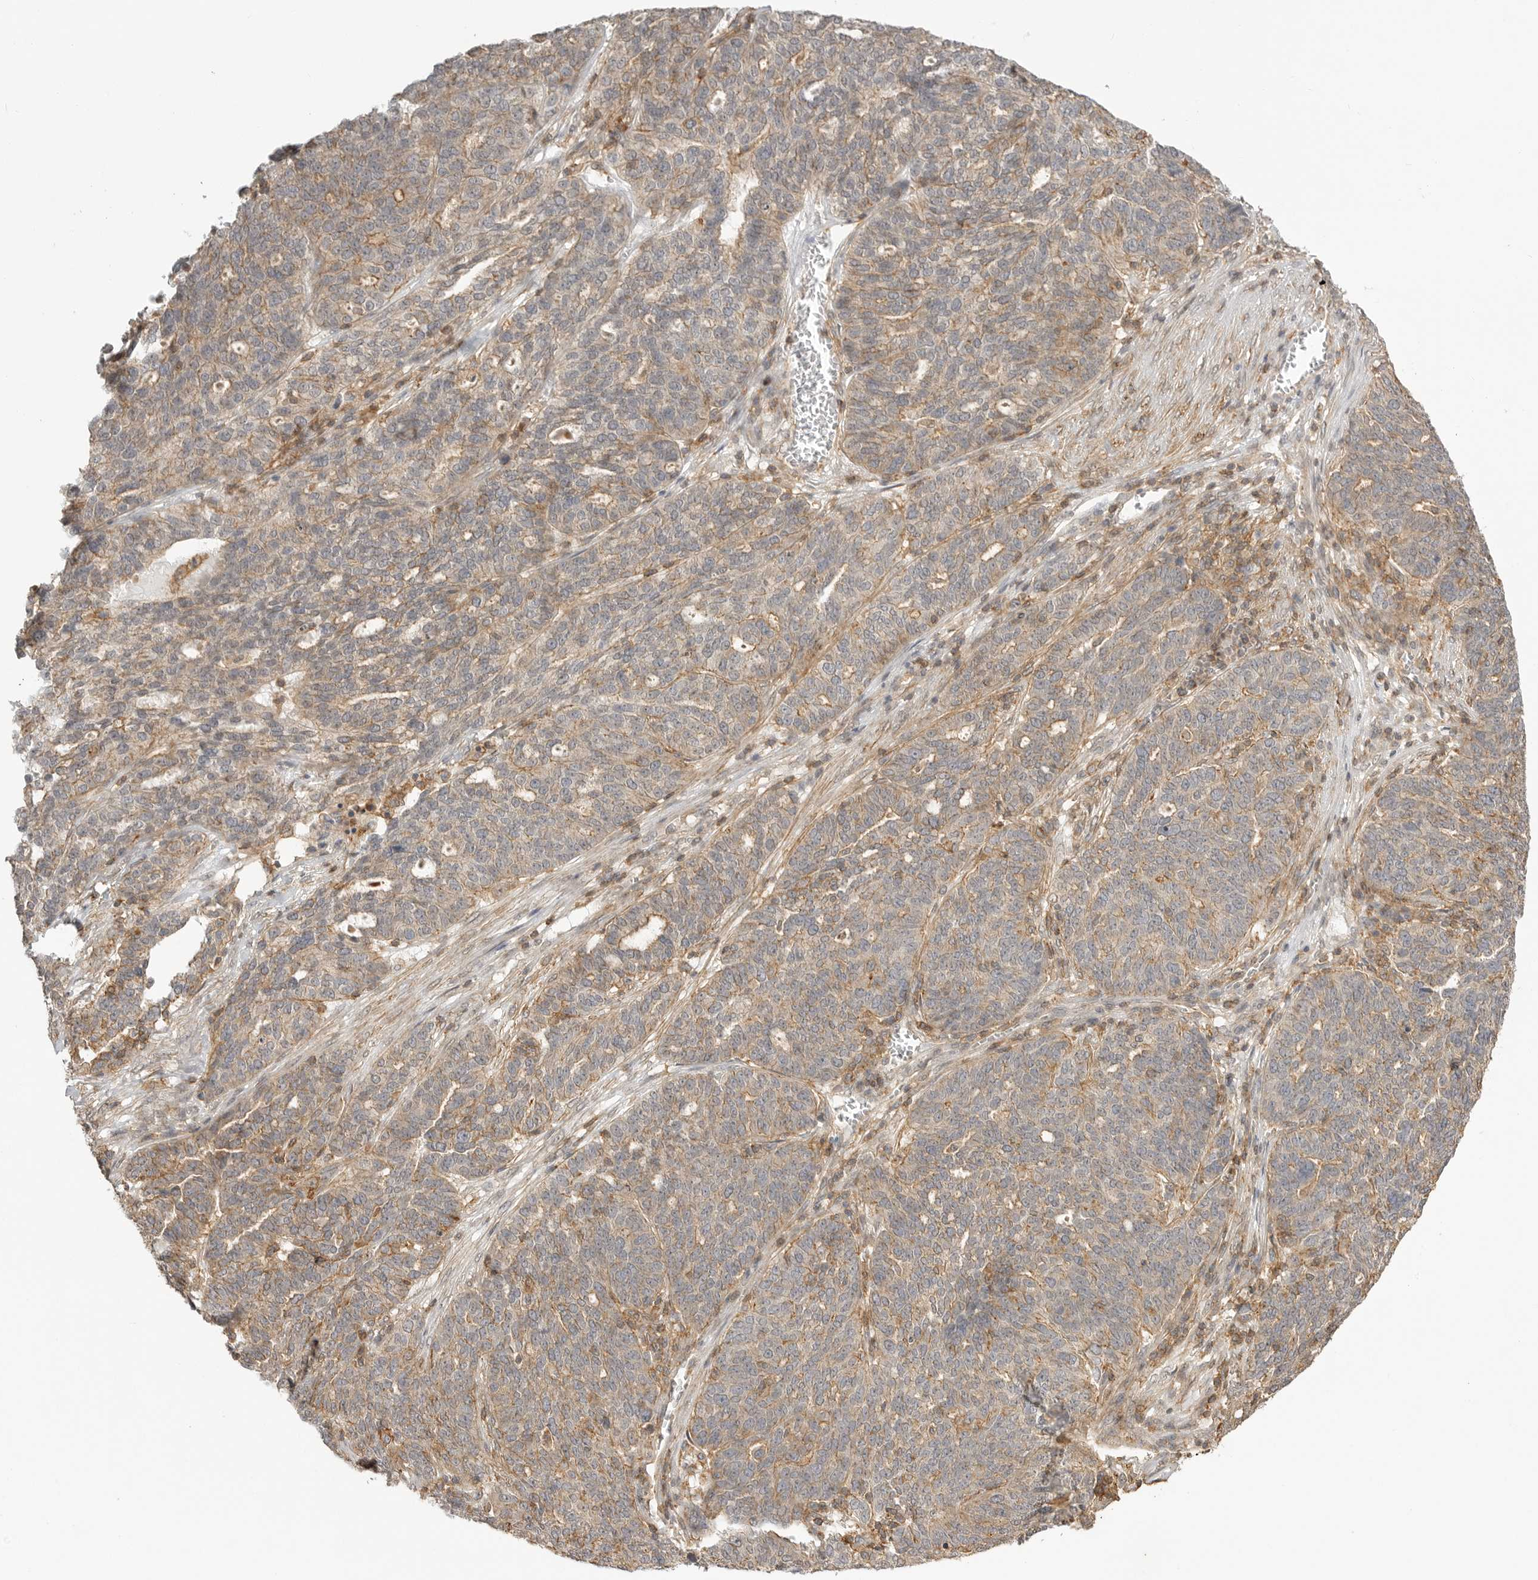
{"staining": {"intensity": "weak", "quantity": ">75%", "location": "cytoplasmic/membranous"}, "tissue": "ovarian cancer", "cell_type": "Tumor cells", "image_type": "cancer", "snomed": [{"axis": "morphology", "description": "Cystadenocarcinoma, serous, NOS"}, {"axis": "topography", "description": "Ovary"}], "caption": "Immunohistochemistry of human ovarian serous cystadenocarcinoma demonstrates low levels of weak cytoplasmic/membranous staining in about >75% of tumor cells.", "gene": "GPC2", "patient": {"sex": "female", "age": 59}}